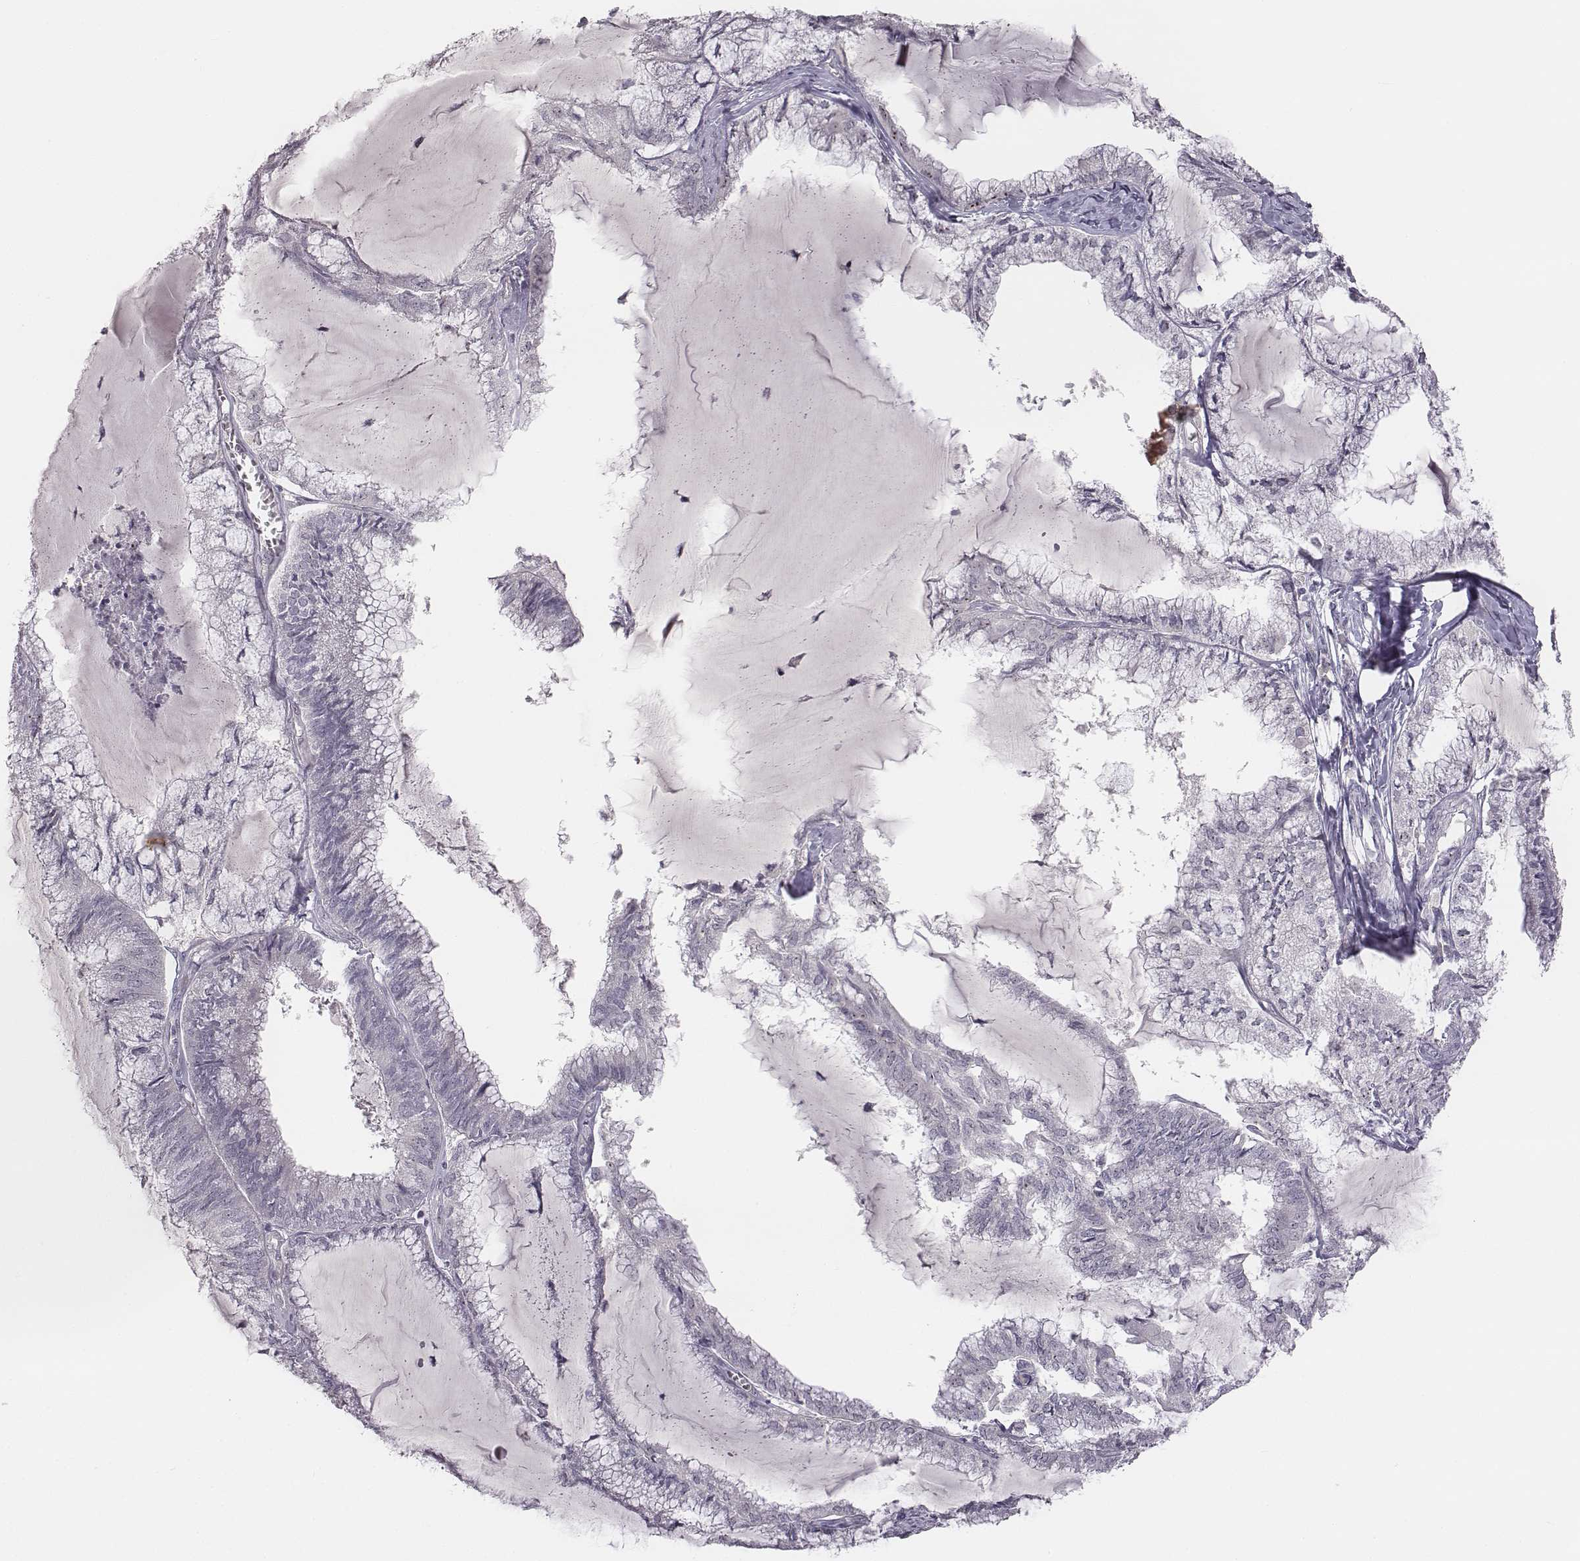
{"staining": {"intensity": "negative", "quantity": "none", "location": "none"}, "tissue": "endometrial cancer", "cell_type": "Tumor cells", "image_type": "cancer", "snomed": [{"axis": "morphology", "description": "Carcinoma, NOS"}, {"axis": "topography", "description": "Endometrium"}], "caption": "Human endometrial cancer stained for a protein using immunohistochemistry (IHC) shows no staining in tumor cells.", "gene": "NIFK", "patient": {"sex": "female", "age": 62}}